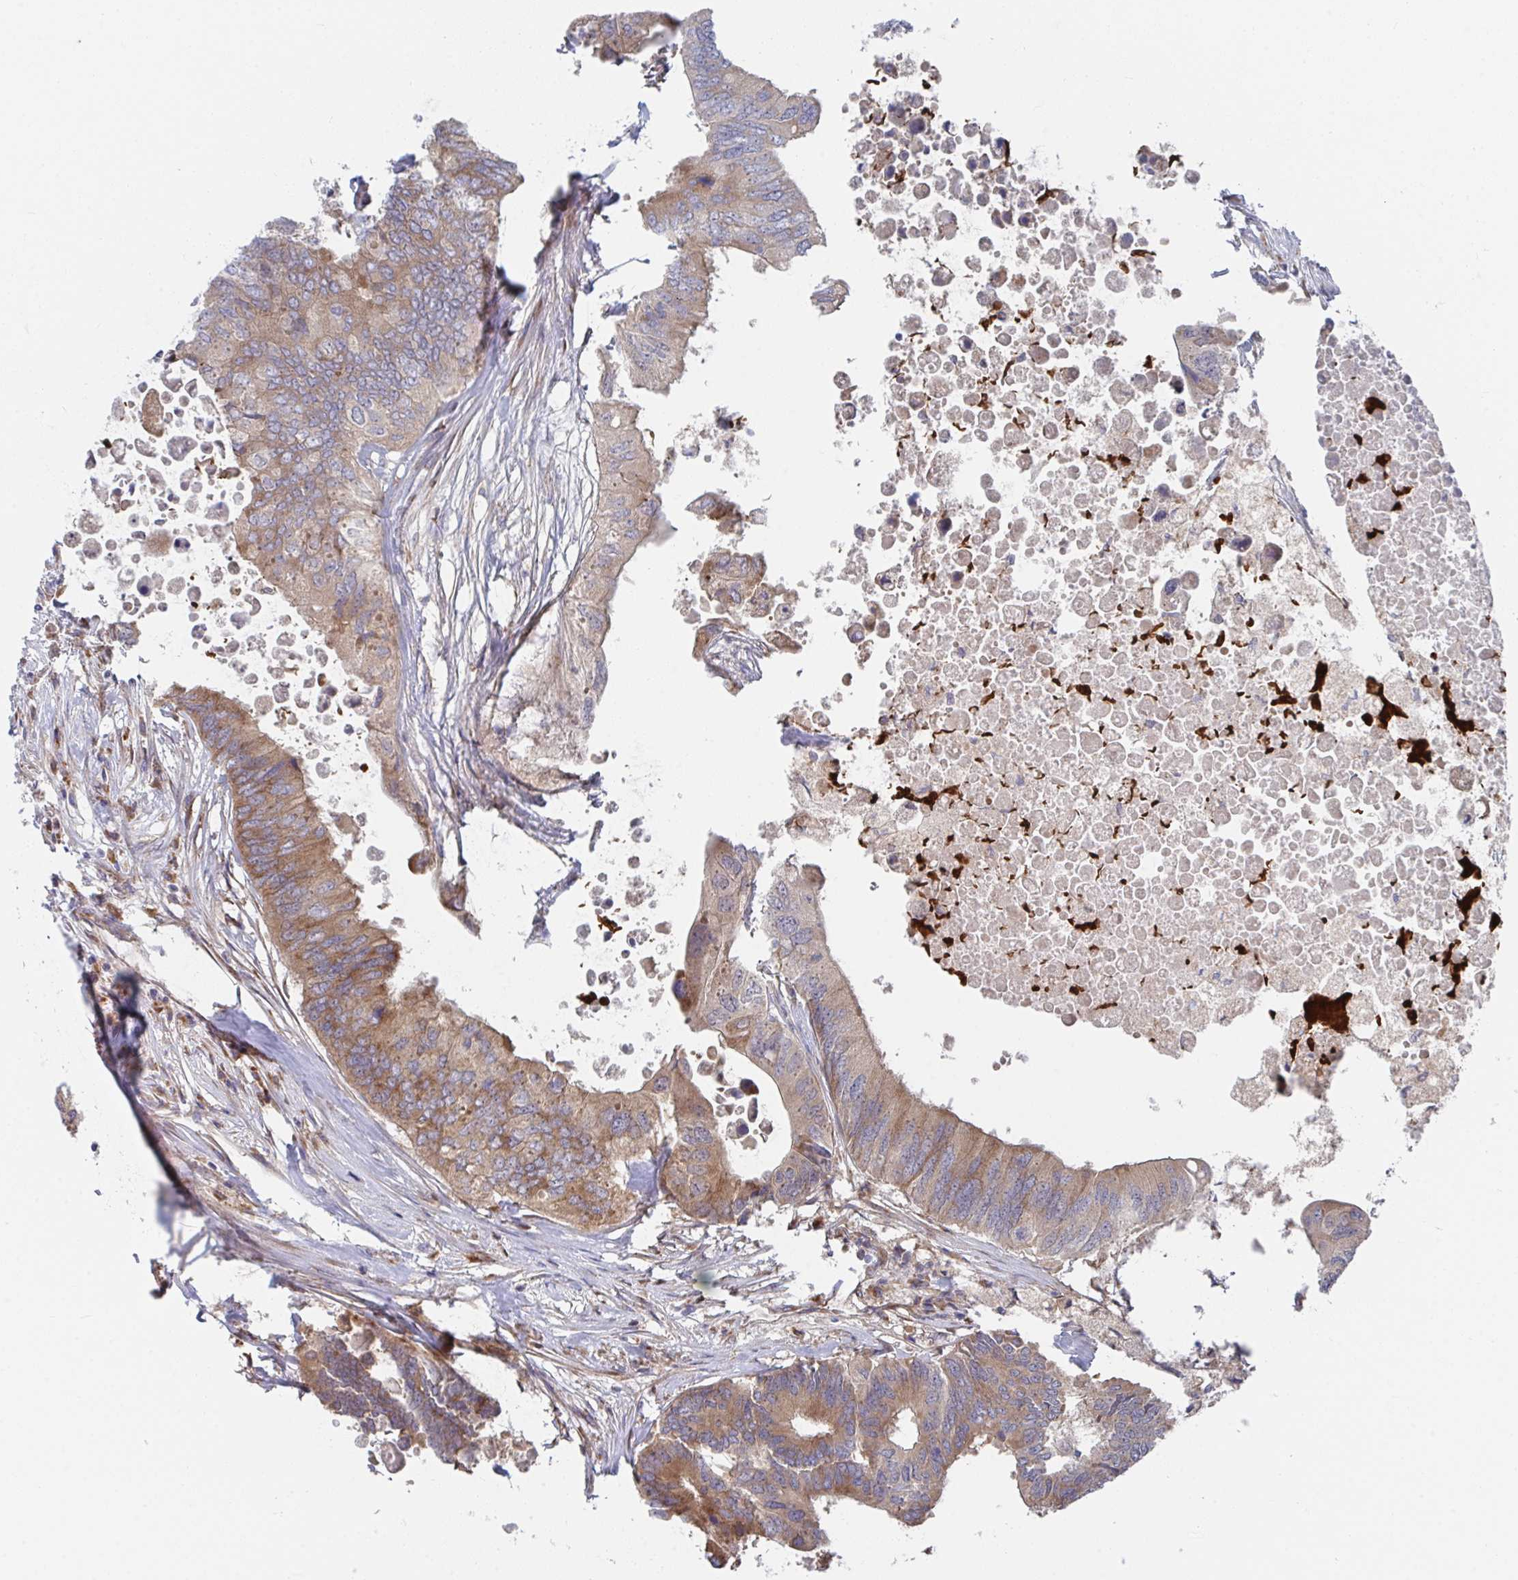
{"staining": {"intensity": "moderate", "quantity": ">75%", "location": "cytoplasmic/membranous"}, "tissue": "colorectal cancer", "cell_type": "Tumor cells", "image_type": "cancer", "snomed": [{"axis": "morphology", "description": "Adenocarcinoma, NOS"}, {"axis": "topography", "description": "Colon"}], "caption": "Approximately >75% of tumor cells in human adenocarcinoma (colorectal) display moderate cytoplasmic/membranous protein staining as visualized by brown immunohistochemical staining.", "gene": "FJX1", "patient": {"sex": "male", "age": 71}}